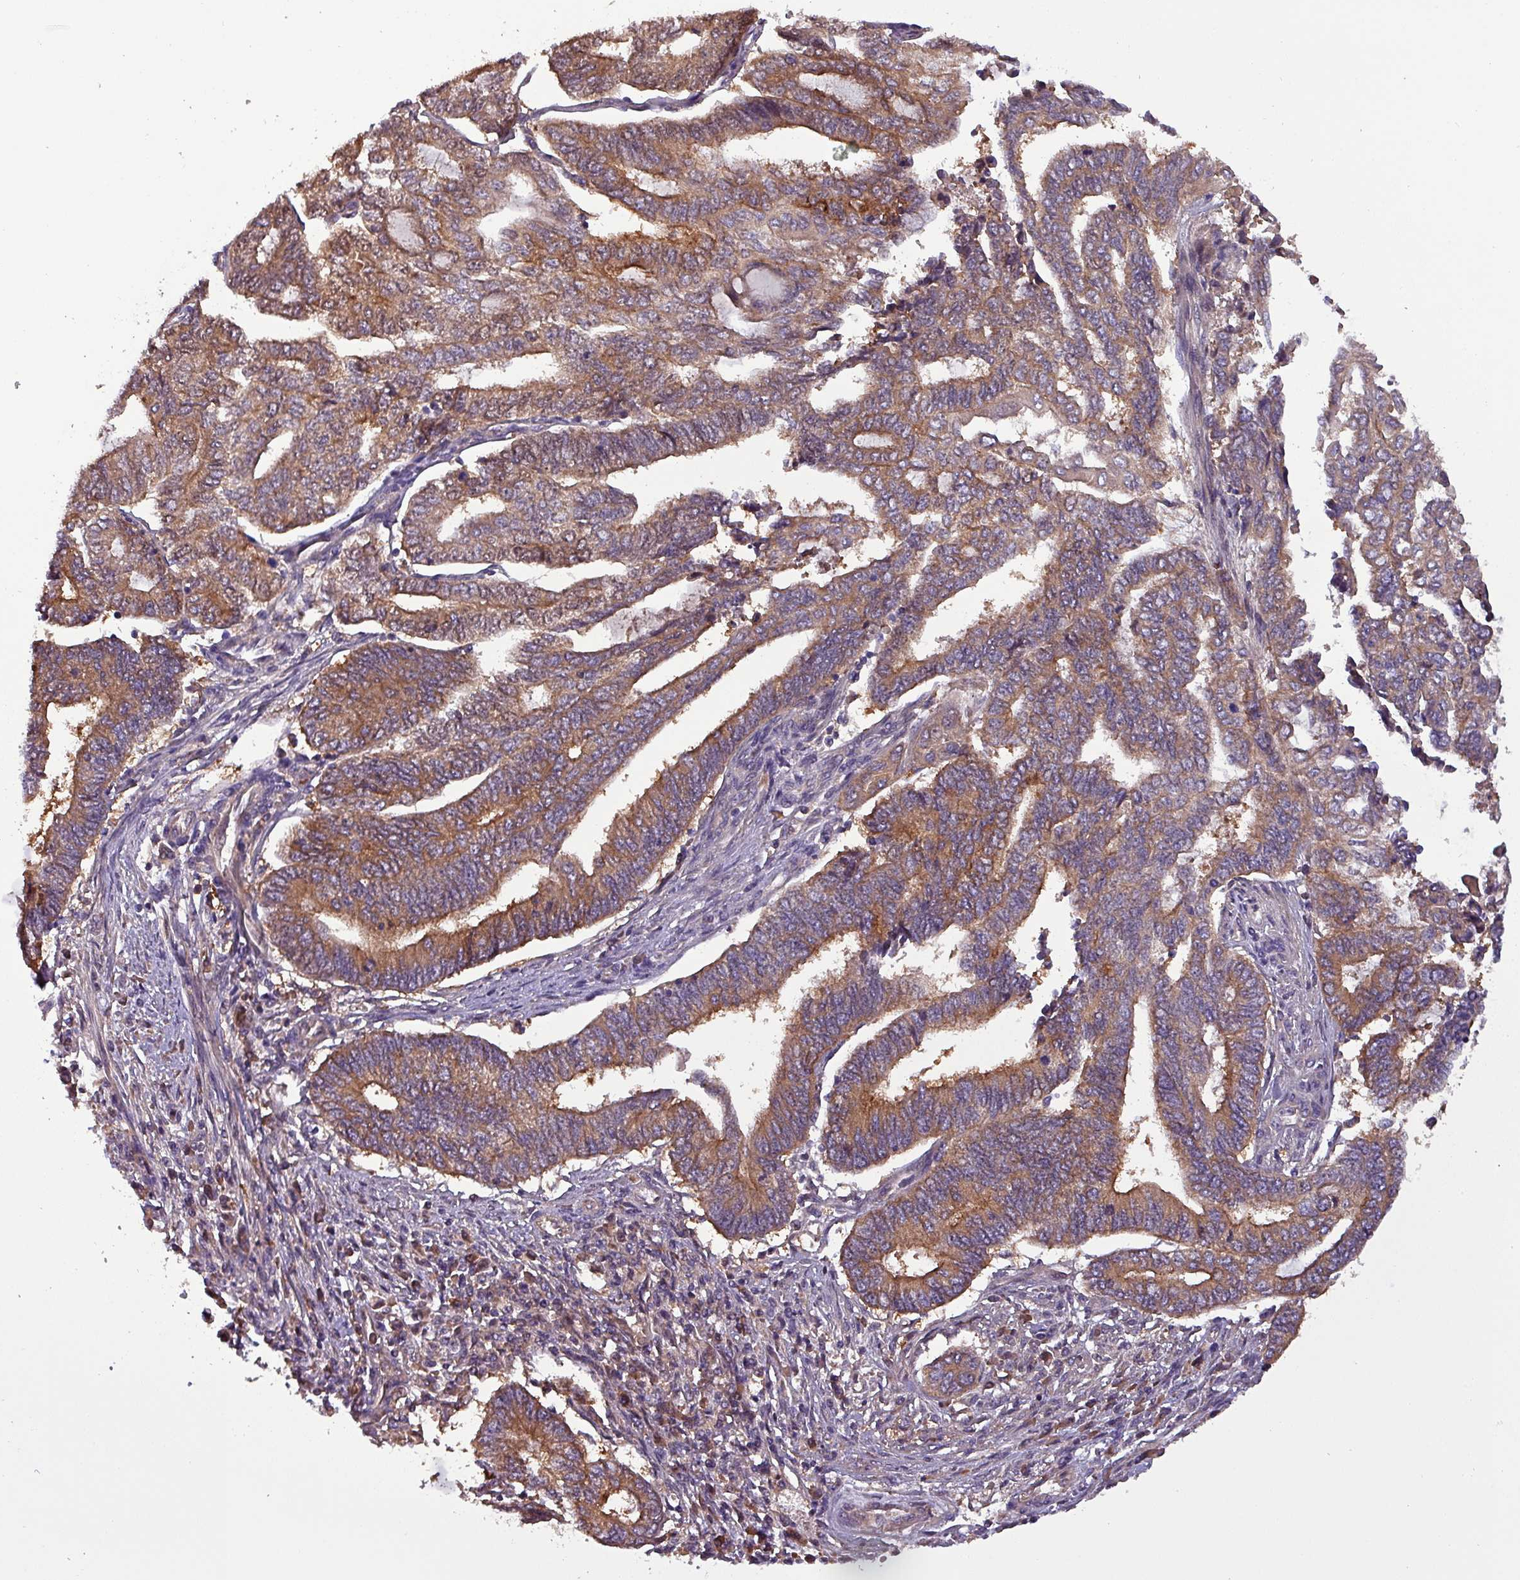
{"staining": {"intensity": "moderate", "quantity": ">75%", "location": "cytoplasmic/membranous"}, "tissue": "endometrial cancer", "cell_type": "Tumor cells", "image_type": "cancer", "snomed": [{"axis": "morphology", "description": "Adenocarcinoma, NOS"}, {"axis": "topography", "description": "Uterus"}, {"axis": "topography", "description": "Endometrium"}], "caption": "Tumor cells demonstrate medium levels of moderate cytoplasmic/membranous positivity in about >75% of cells in human endometrial cancer.", "gene": "PAFAH1B2", "patient": {"sex": "female", "age": 70}}